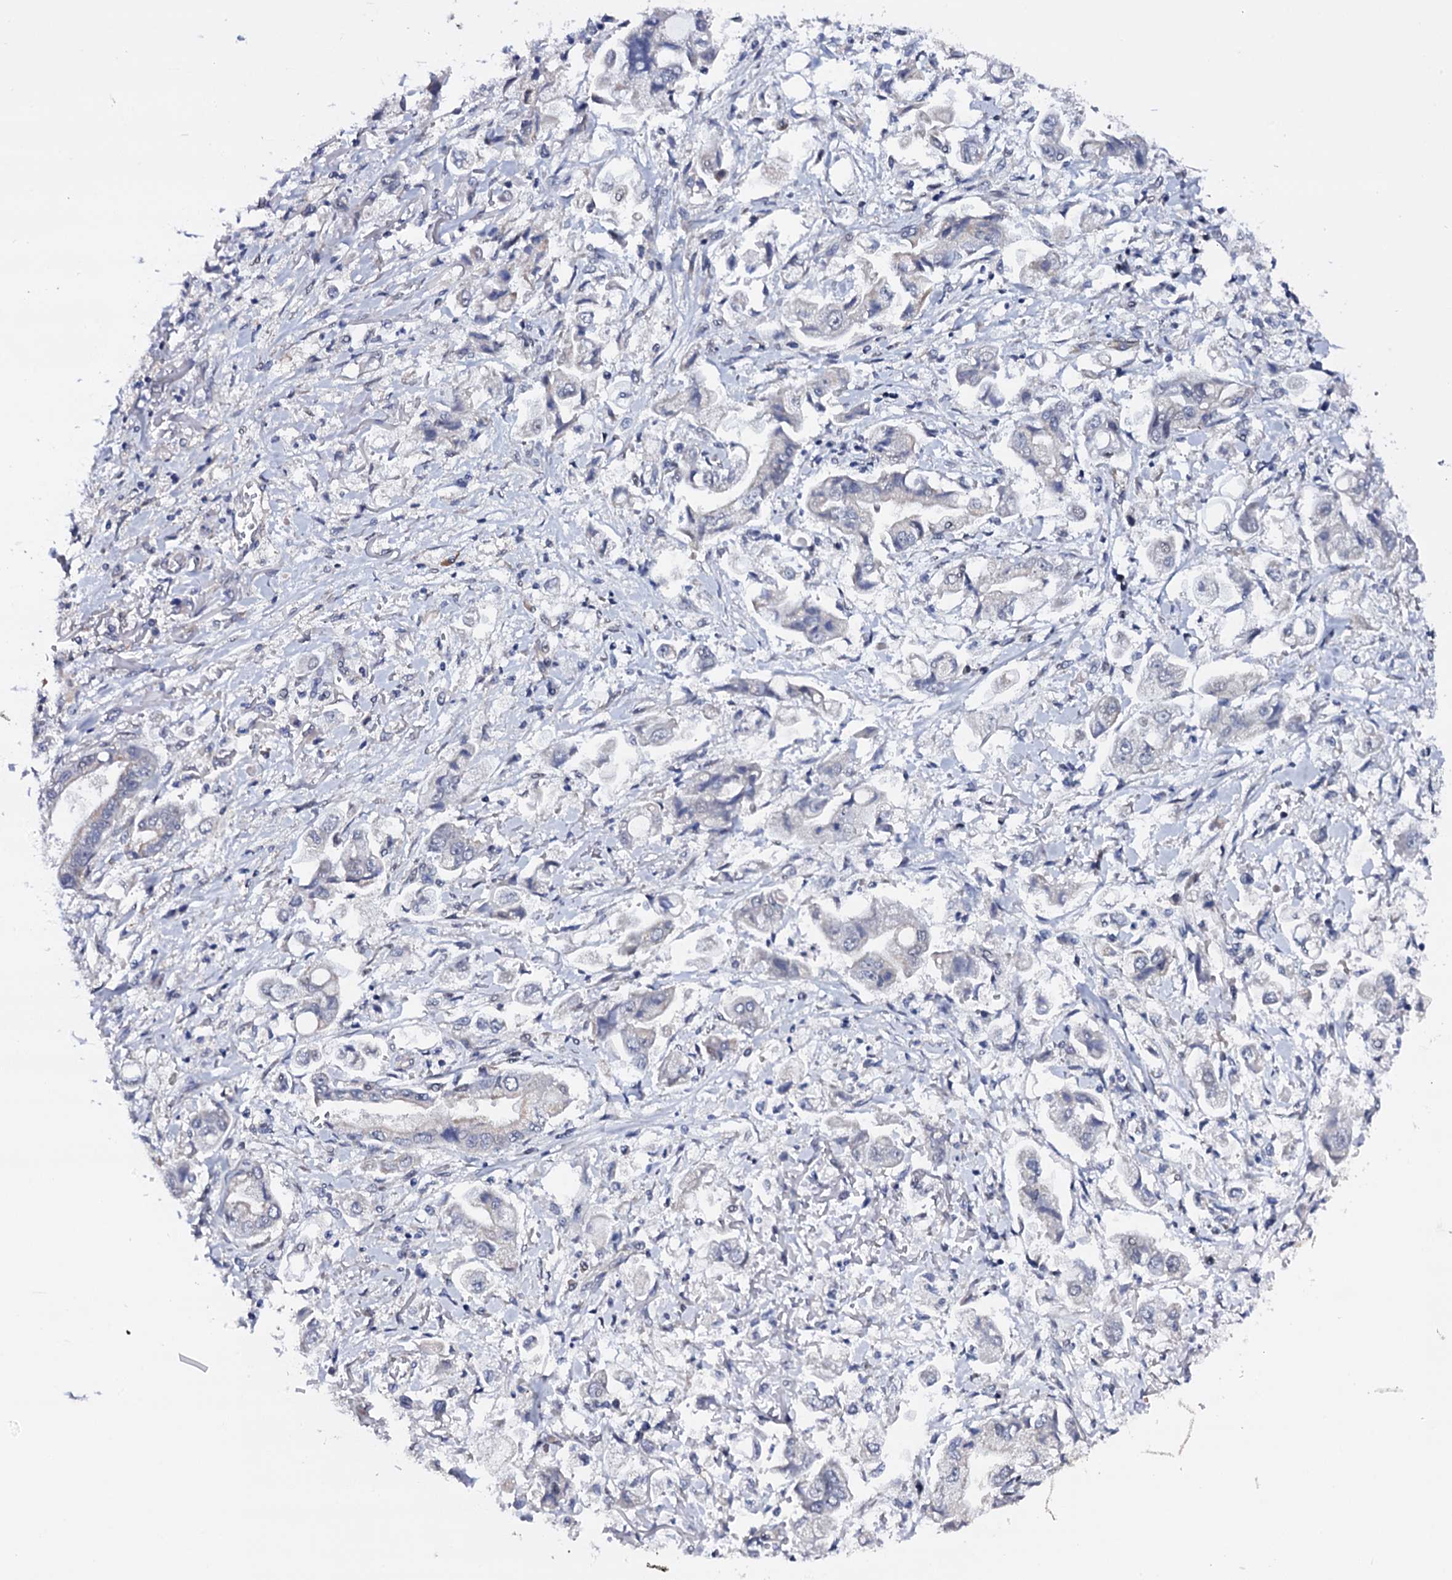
{"staining": {"intensity": "negative", "quantity": "none", "location": "none"}, "tissue": "stomach cancer", "cell_type": "Tumor cells", "image_type": "cancer", "snomed": [{"axis": "morphology", "description": "Adenocarcinoma, NOS"}, {"axis": "topography", "description": "Stomach"}], "caption": "Micrograph shows no significant protein positivity in tumor cells of stomach cancer (adenocarcinoma). Nuclei are stained in blue.", "gene": "GAREM1", "patient": {"sex": "male", "age": 62}}